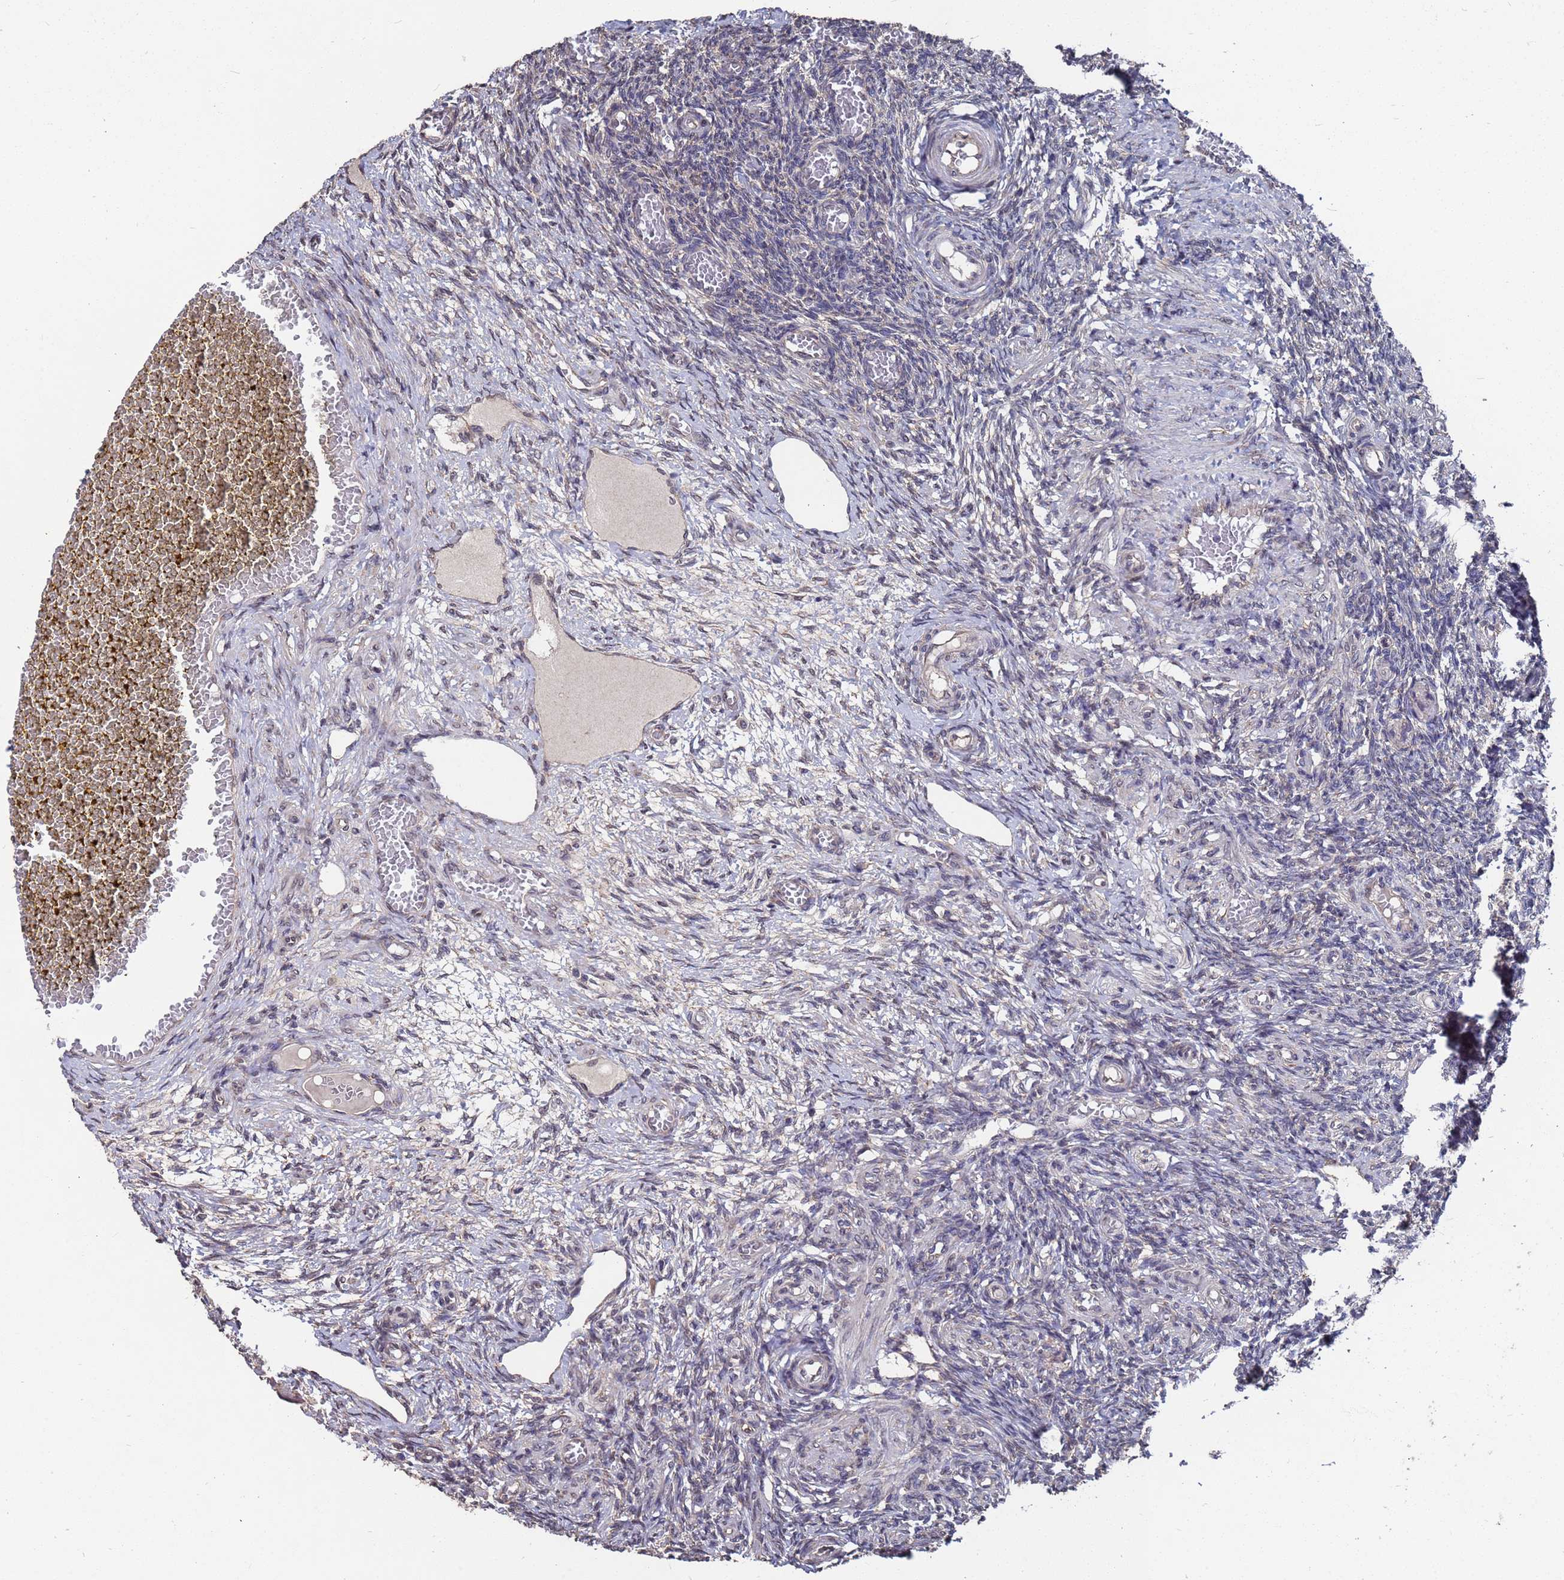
{"staining": {"intensity": "weak", "quantity": "25%-75%", "location": "cytoplasmic/membranous"}, "tissue": "ovary", "cell_type": "Ovarian stroma cells", "image_type": "normal", "snomed": [{"axis": "morphology", "description": "Normal tissue, NOS"}, {"axis": "topography", "description": "Ovary"}], "caption": "This is a micrograph of immunohistochemistry (IHC) staining of benign ovary, which shows weak expression in the cytoplasmic/membranous of ovarian stroma cells.", "gene": "CFAP119", "patient": {"sex": "female", "age": 27}}